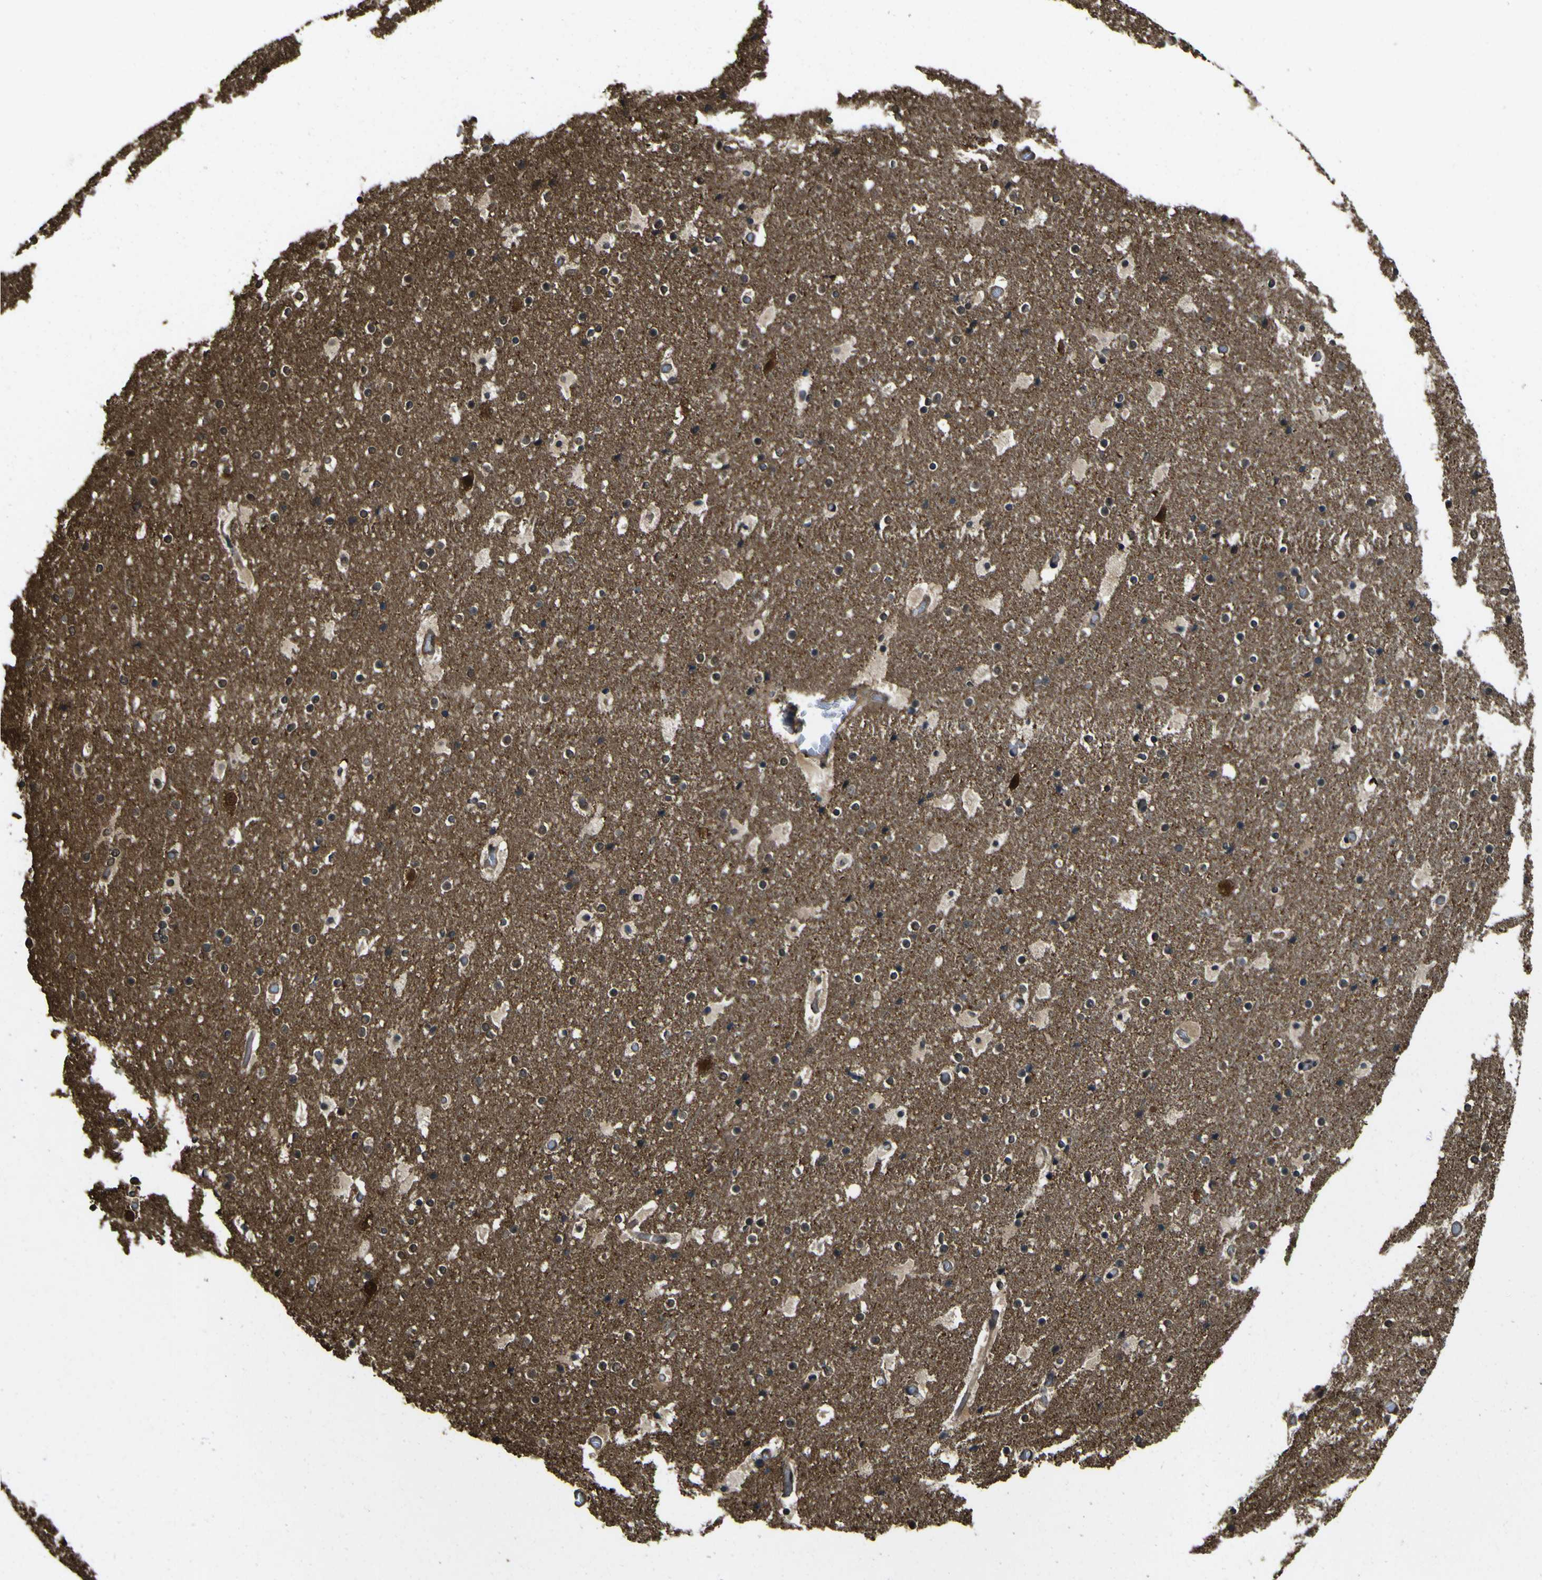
{"staining": {"intensity": "moderate", "quantity": ">75%", "location": "cytoplasmic/membranous"}, "tissue": "cerebral cortex", "cell_type": "Endothelial cells", "image_type": "normal", "snomed": [{"axis": "morphology", "description": "Normal tissue, NOS"}, {"axis": "topography", "description": "Cerebral cortex"}], "caption": "Human cerebral cortex stained for a protein (brown) shows moderate cytoplasmic/membranous positive expression in approximately >75% of endothelial cells.", "gene": "YWHAG", "patient": {"sex": "male", "age": 57}}